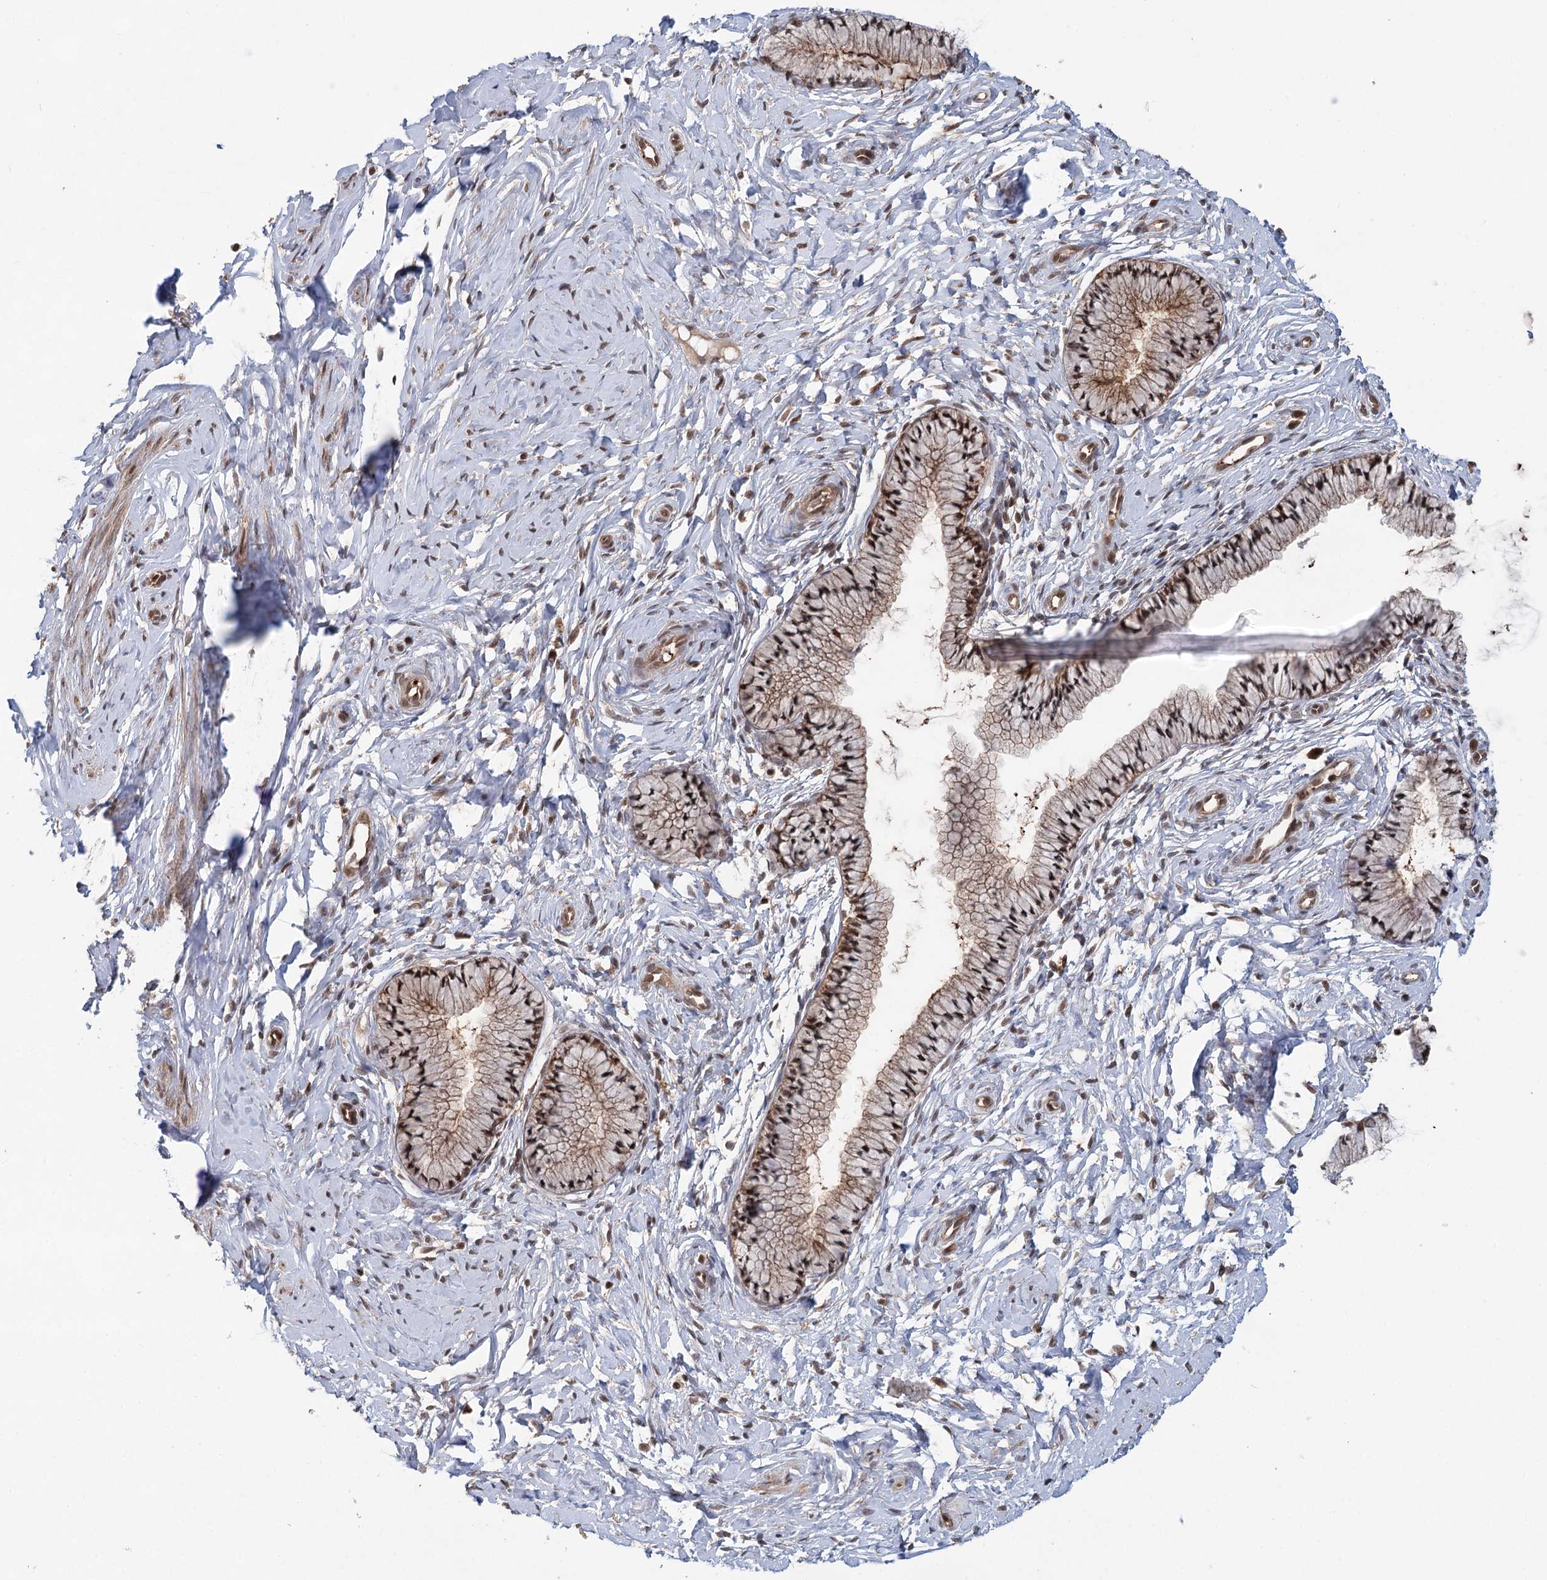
{"staining": {"intensity": "moderate", "quantity": ">75%", "location": "cytoplasmic/membranous,nuclear"}, "tissue": "cervix", "cell_type": "Glandular cells", "image_type": "normal", "snomed": [{"axis": "morphology", "description": "Normal tissue, NOS"}, {"axis": "topography", "description": "Cervix"}], "caption": "Protein analysis of unremarkable cervix shows moderate cytoplasmic/membranous,nuclear staining in about >75% of glandular cells. The staining is performed using DAB brown chromogen to label protein expression. The nuclei are counter-stained blue using hematoxylin.", "gene": "N6AMT1", "patient": {"sex": "female", "age": 33}}